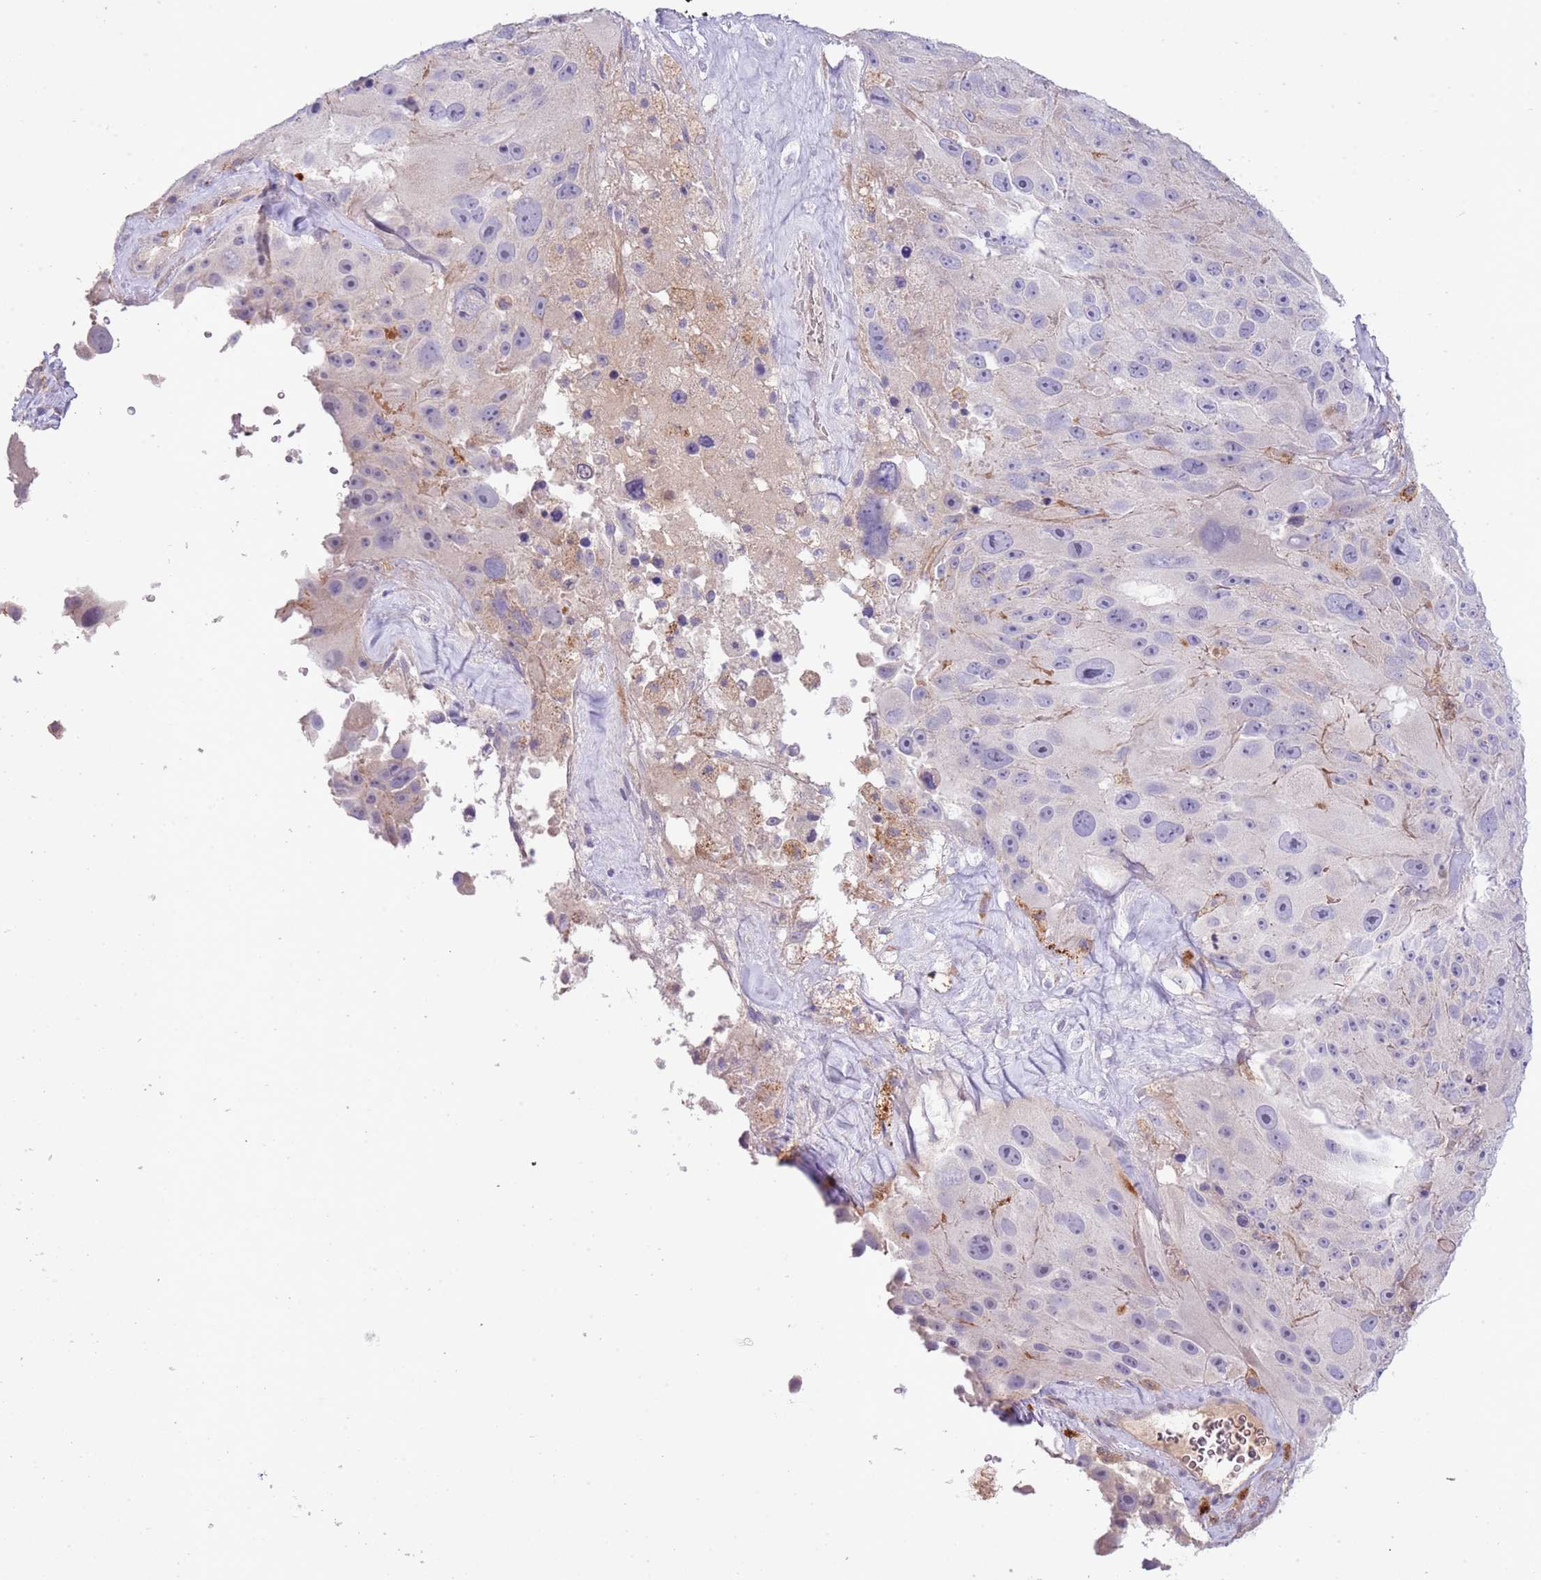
{"staining": {"intensity": "negative", "quantity": "none", "location": "none"}, "tissue": "melanoma", "cell_type": "Tumor cells", "image_type": "cancer", "snomed": [{"axis": "morphology", "description": "Malignant melanoma, Metastatic site"}, {"axis": "topography", "description": "Lymph node"}], "caption": "High power microscopy histopathology image of an IHC photomicrograph of melanoma, revealing no significant positivity in tumor cells.", "gene": "ABHD17A", "patient": {"sex": "male", "age": 62}}